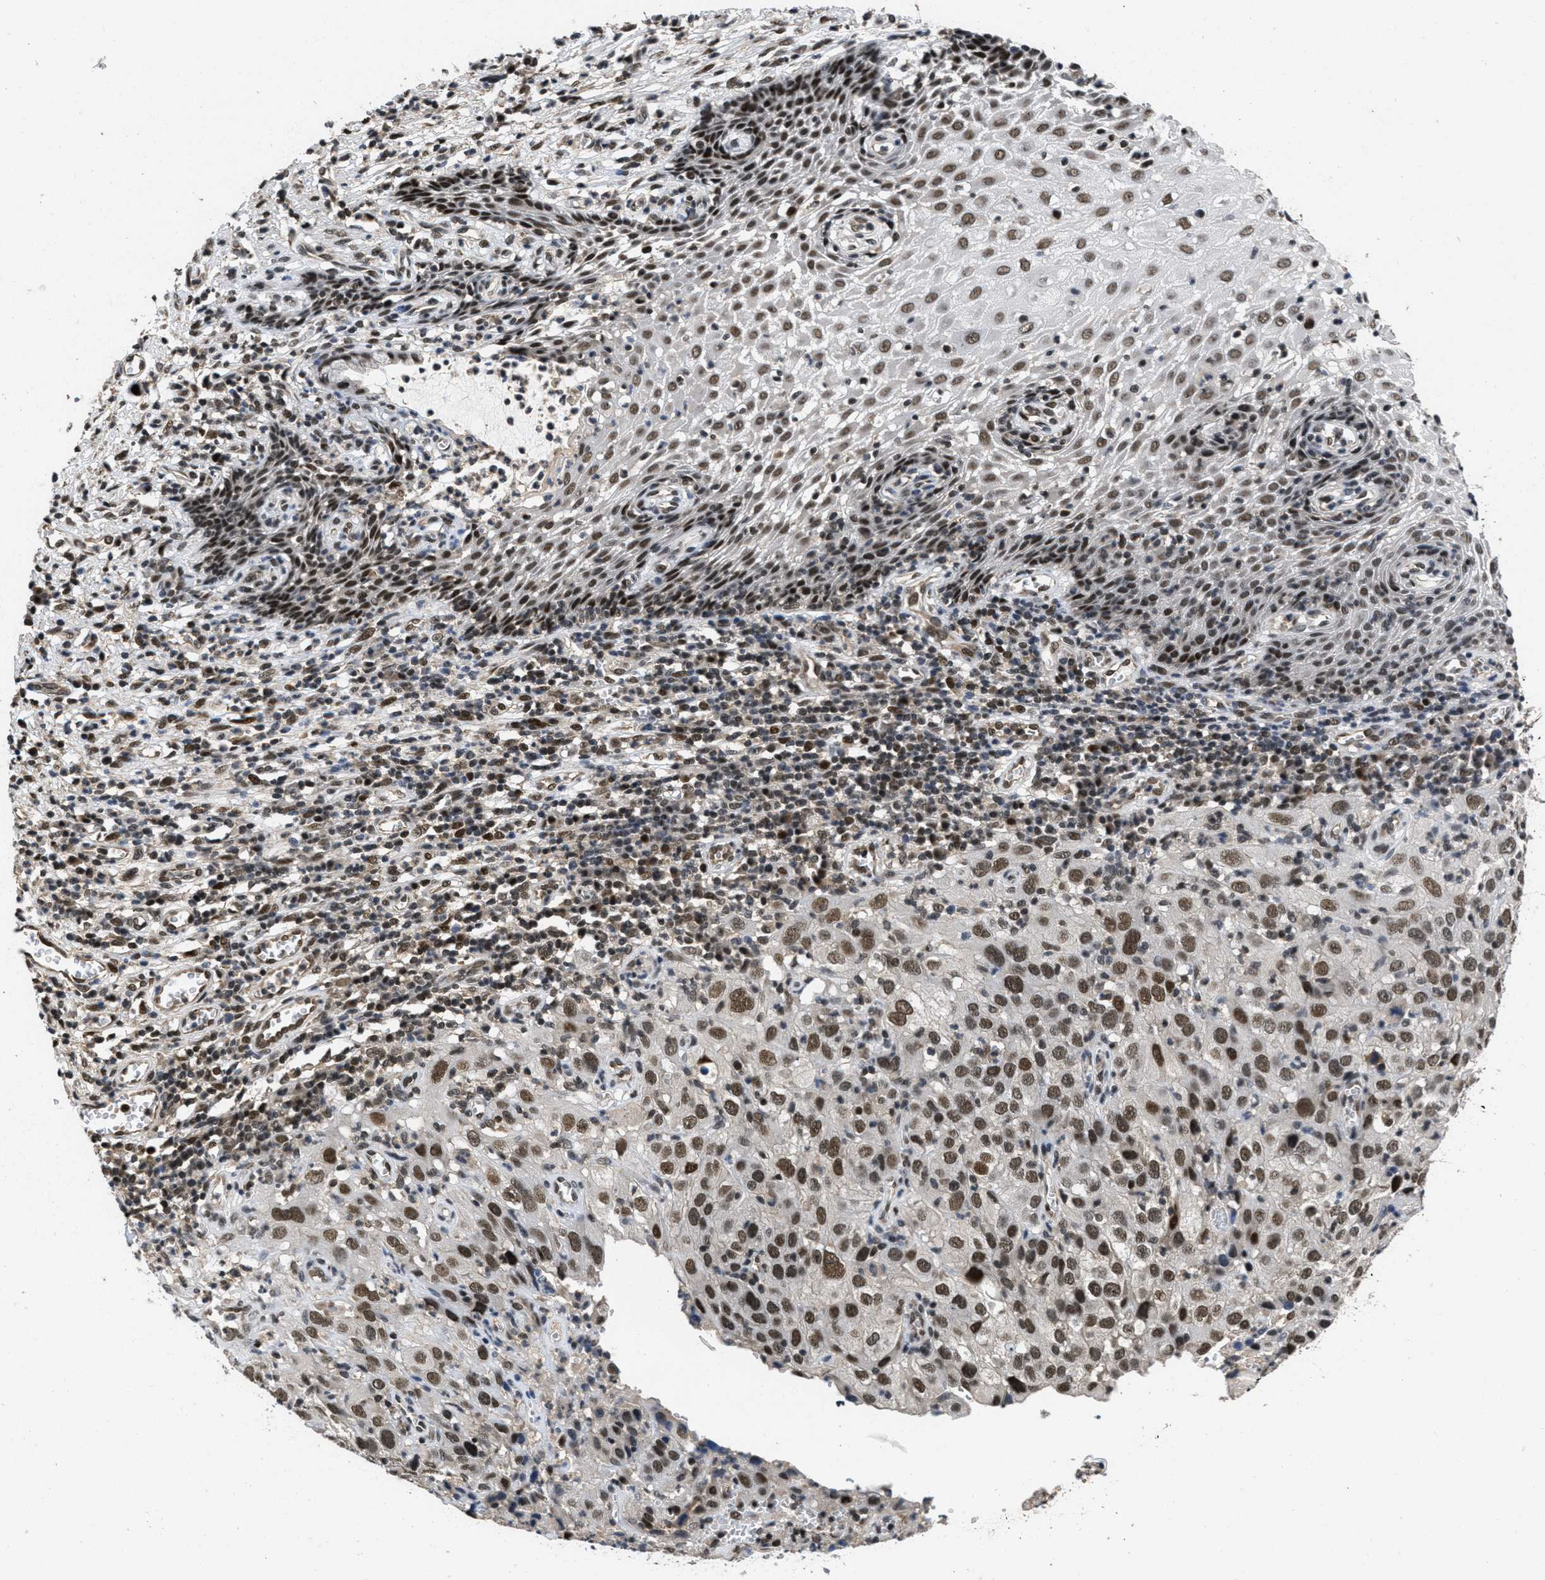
{"staining": {"intensity": "strong", "quantity": ">75%", "location": "nuclear"}, "tissue": "cervical cancer", "cell_type": "Tumor cells", "image_type": "cancer", "snomed": [{"axis": "morphology", "description": "Squamous cell carcinoma, NOS"}, {"axis": "topography", "description": "Cervix"}], "caption": "Protein analysis of cervical cancer (squamous cell carcinoma) tissue exhibits strong nuclear expression in approximately >75% of tumor cells.", "gene": "CUL4B", "patient": {"sex": "female", "age": 32}}